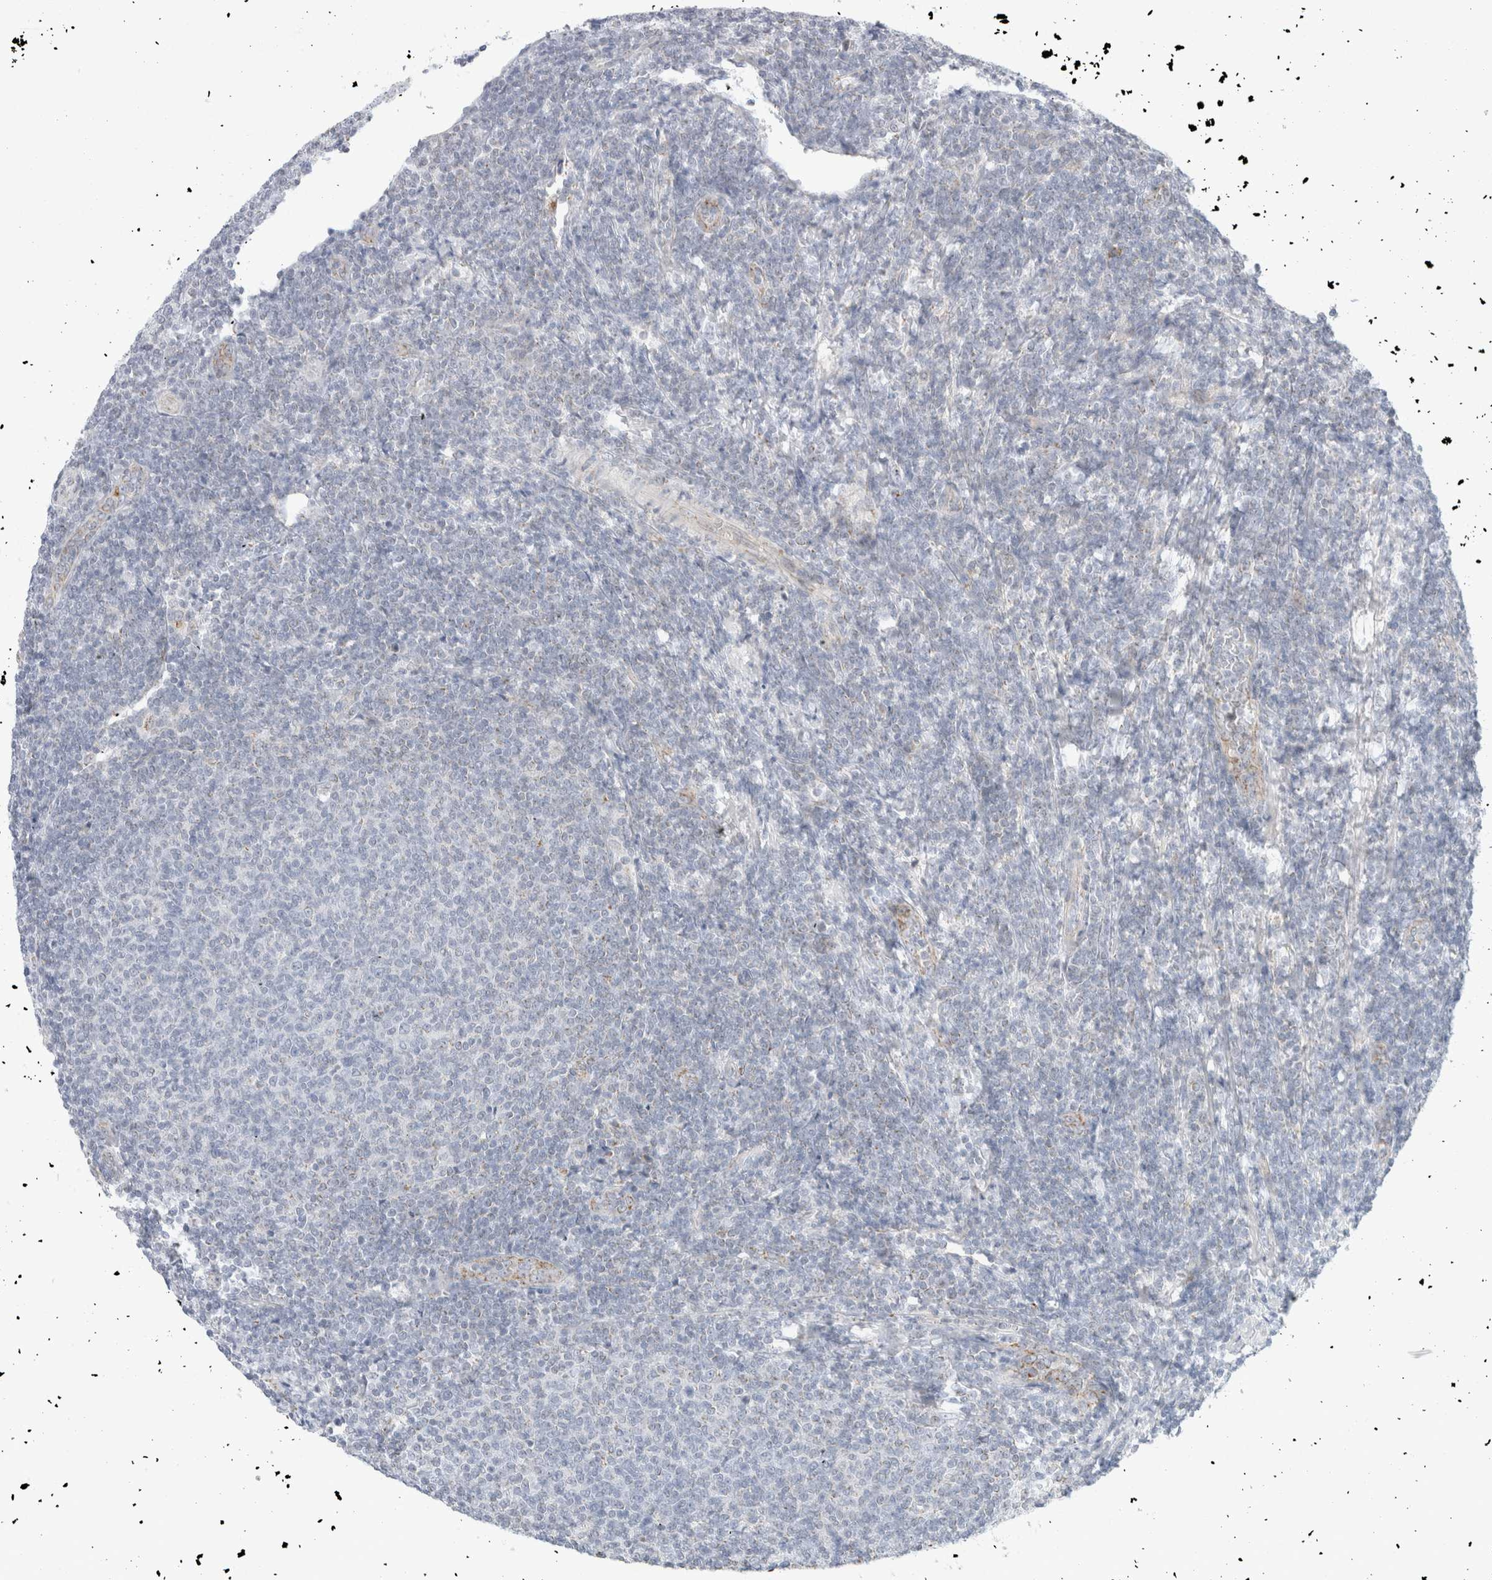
{"staining": {"intensity": "negative", "quantity": "none", "location": "none"}, "tissue": "lymphoma", "cell_type": "Tumor cells", "image_type": "cancer", "snomed": [{"axis": "morphology", "description": "Malignant lymphoma, non-Hodgkin's type, Low grade"}, {"axis": "topography", "description": "Lymph node"}], "caption": "A micrograph of low-grade malignant lymphoma, non-Hodgkin's type stained for a protein displays no brown staining in tumor cells.", "gene": "FAHD1", "patient": {"sex": "male", "age": 66}}